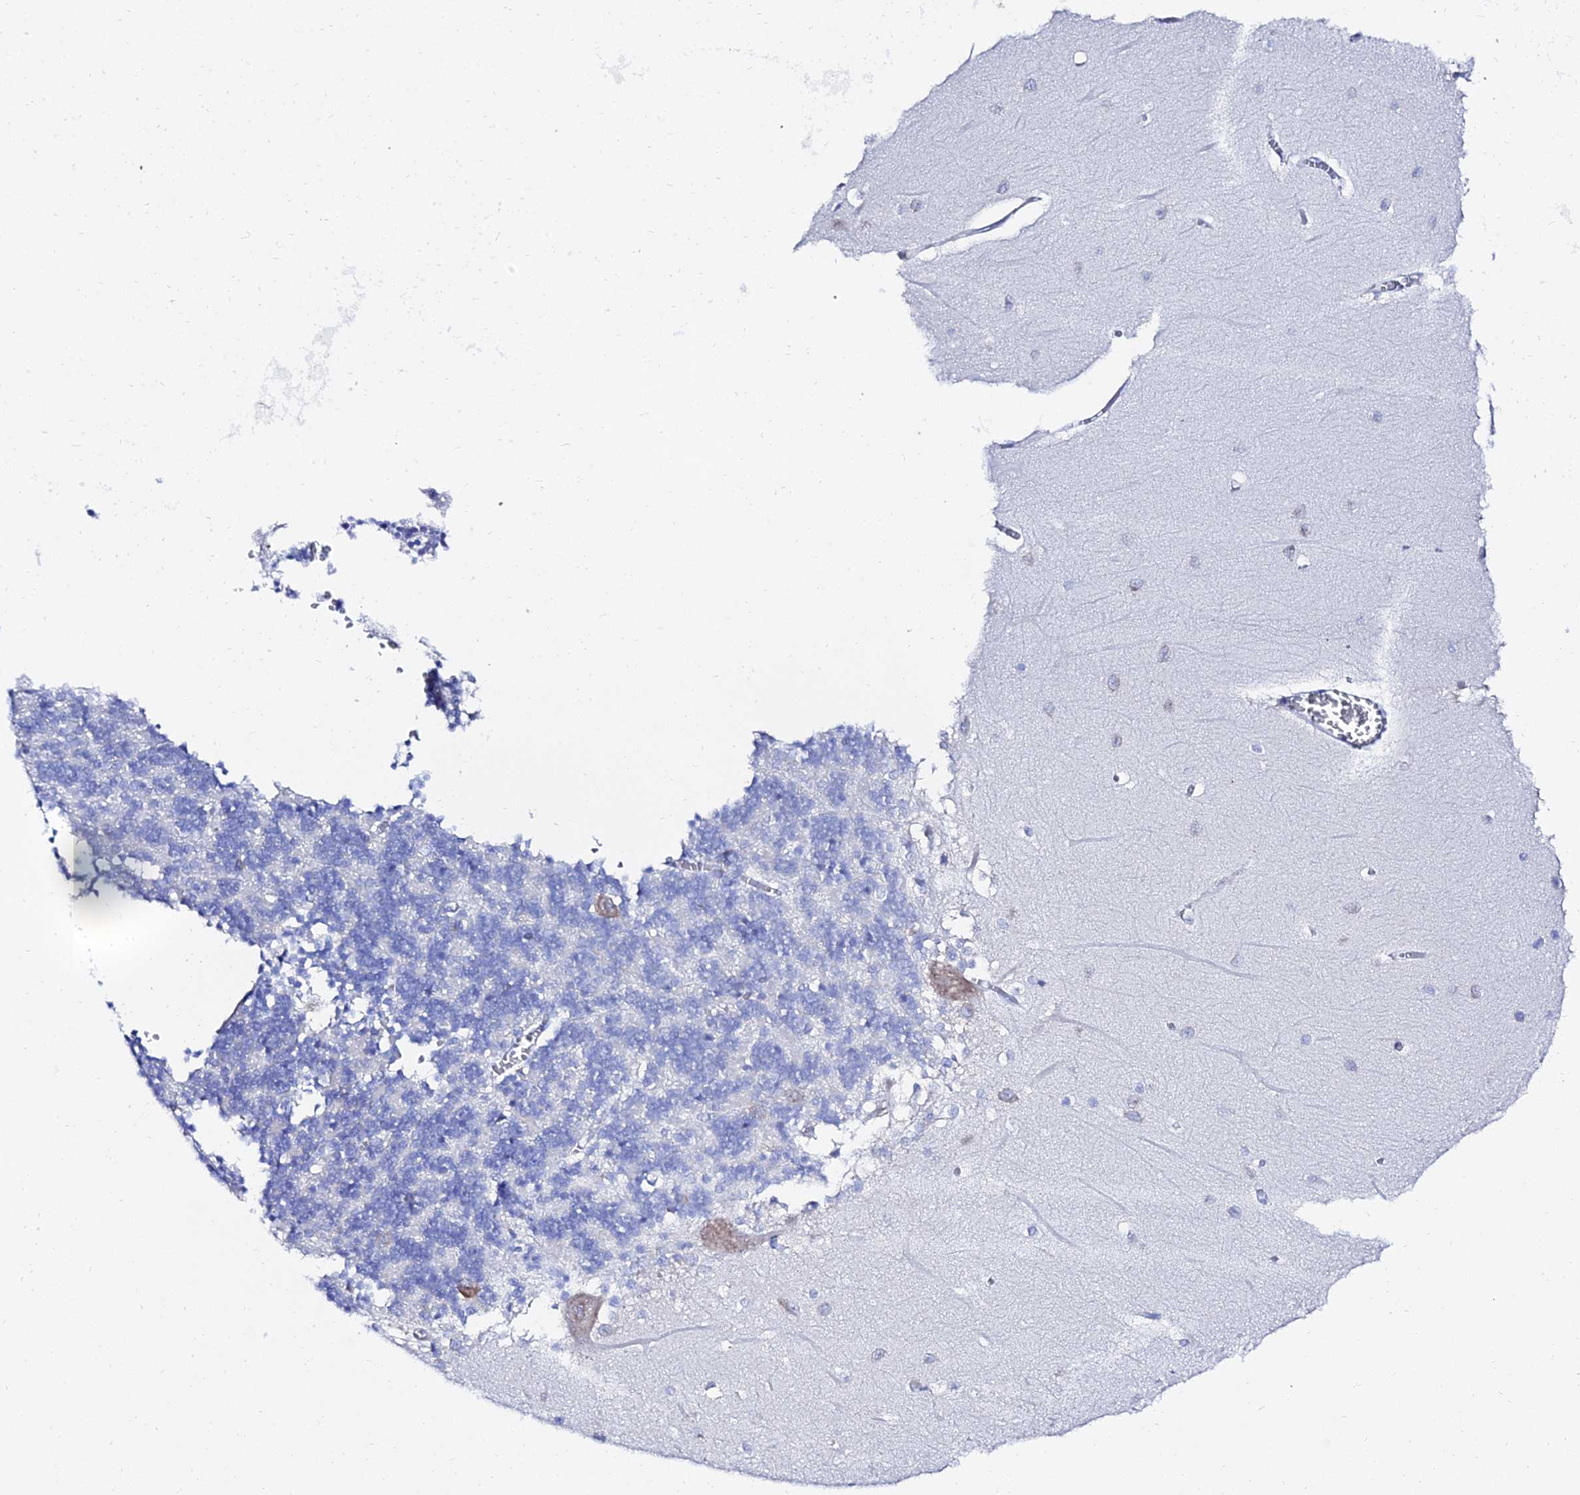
{"staining": {"intensity": "negative", "quantity": "none", "location": "none"}, "tissue": "cerebellum", "cell_type": "Cells in granular layer", "image_type": "normal", "snomed": [{"axis": "morphology", "description": "Normal tissue, NOS"}, {"axis": "topography", "description": "Cerebellum"}], "caption": "Human cerebellum stained for a protein using immunohistochemistry (IHC) demonstrates no expression in cells in granular layer.", "gene": "PTTG1", "patient": {"sex": "male", "age": 37}}